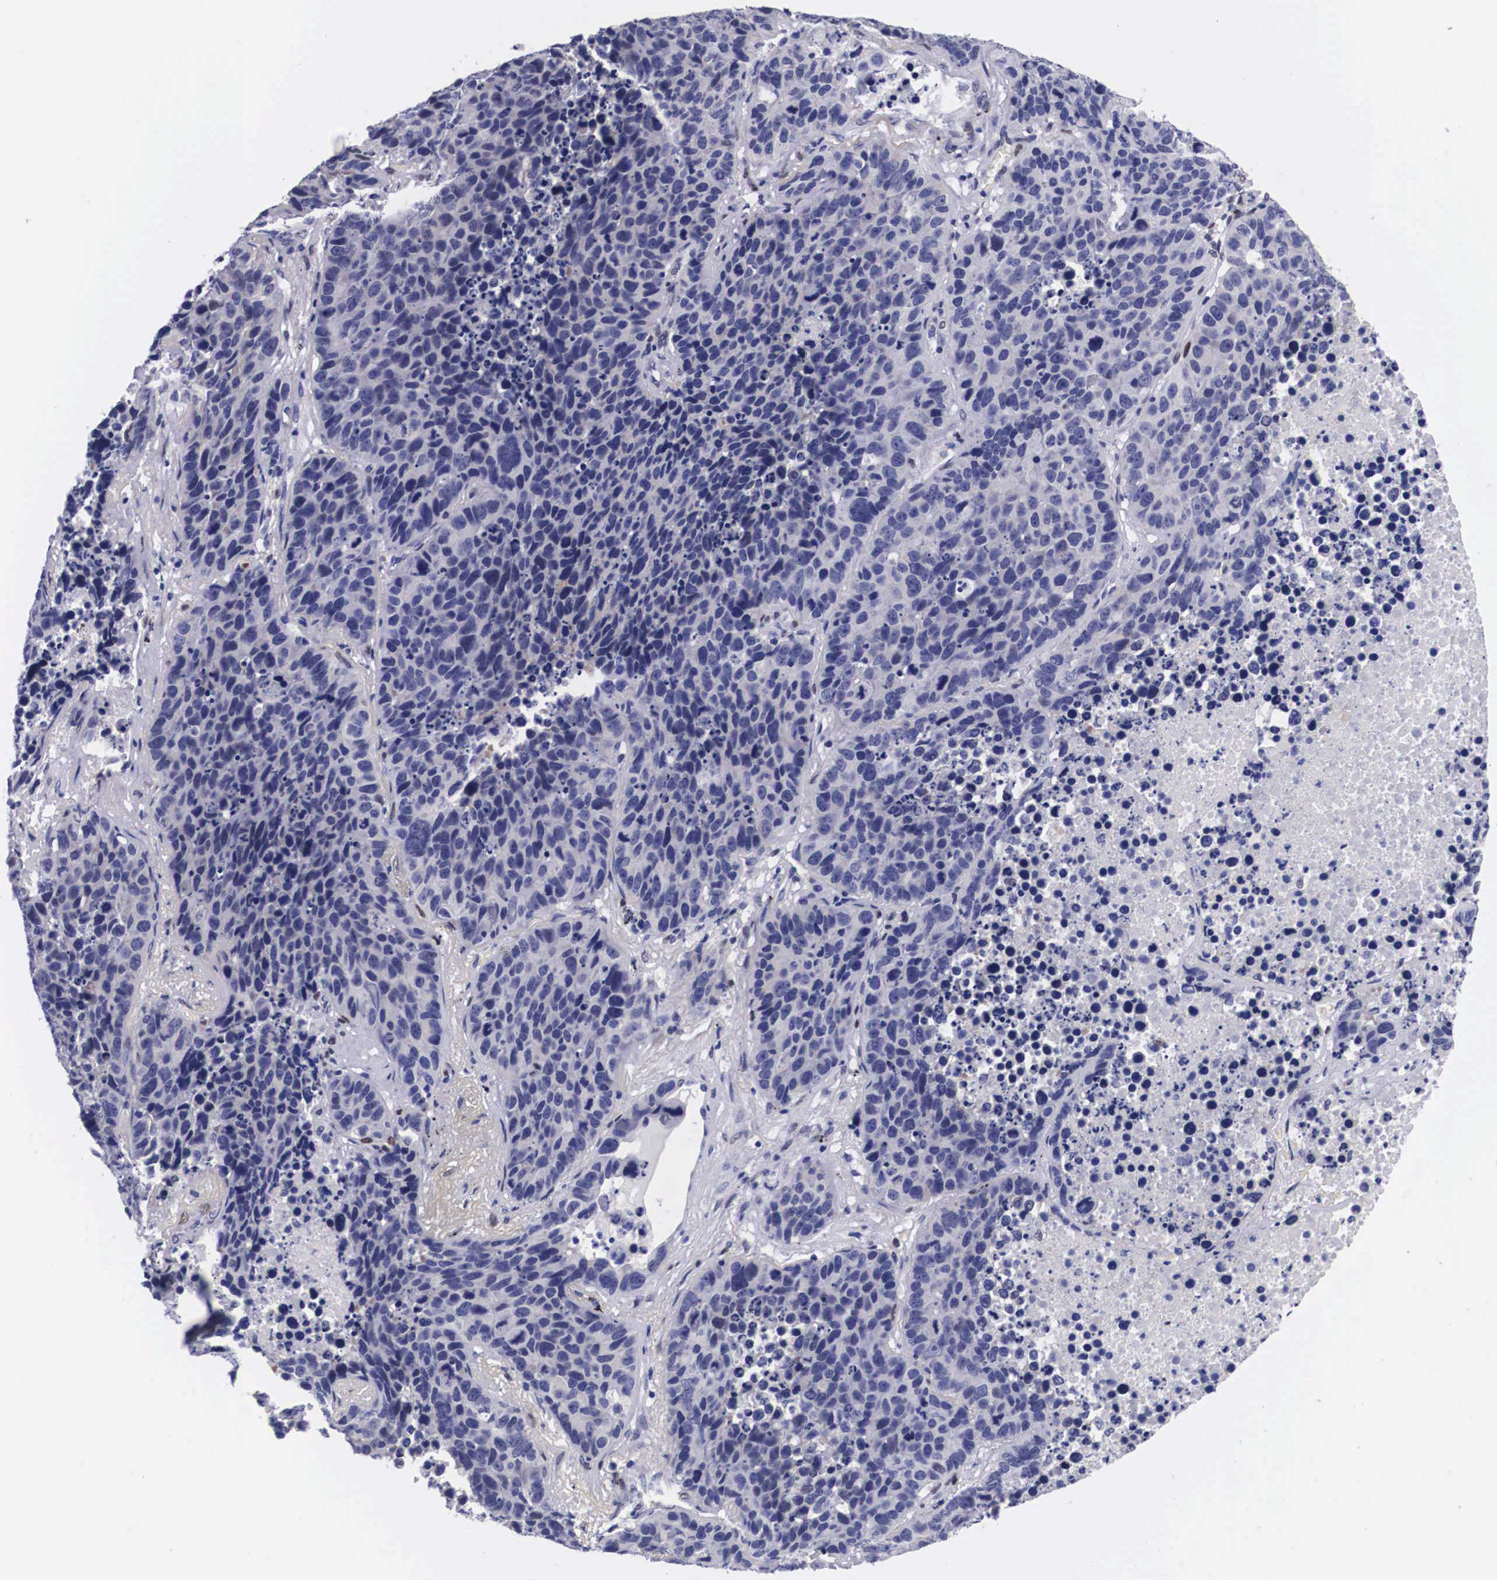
{"staining": {"intensity": "negative", "quantity": "none", "location": "none"}, "tissue": "lung cancer", "cell_type": "Tumor cells", "image_type": "cancer", "snomed": [{"axis": "morphology", "description": "Carcinoid, malignant, NOS"}, {"axis": "topography", "description": "Lung"}], "caption": "Immunohistochemical staining of human lung cancer (malignant carcinoid) demonstrates no significant staining in tumor cells.", "gene": "KHDRBS3", "patient": {"sex": "male", "age": 60}}